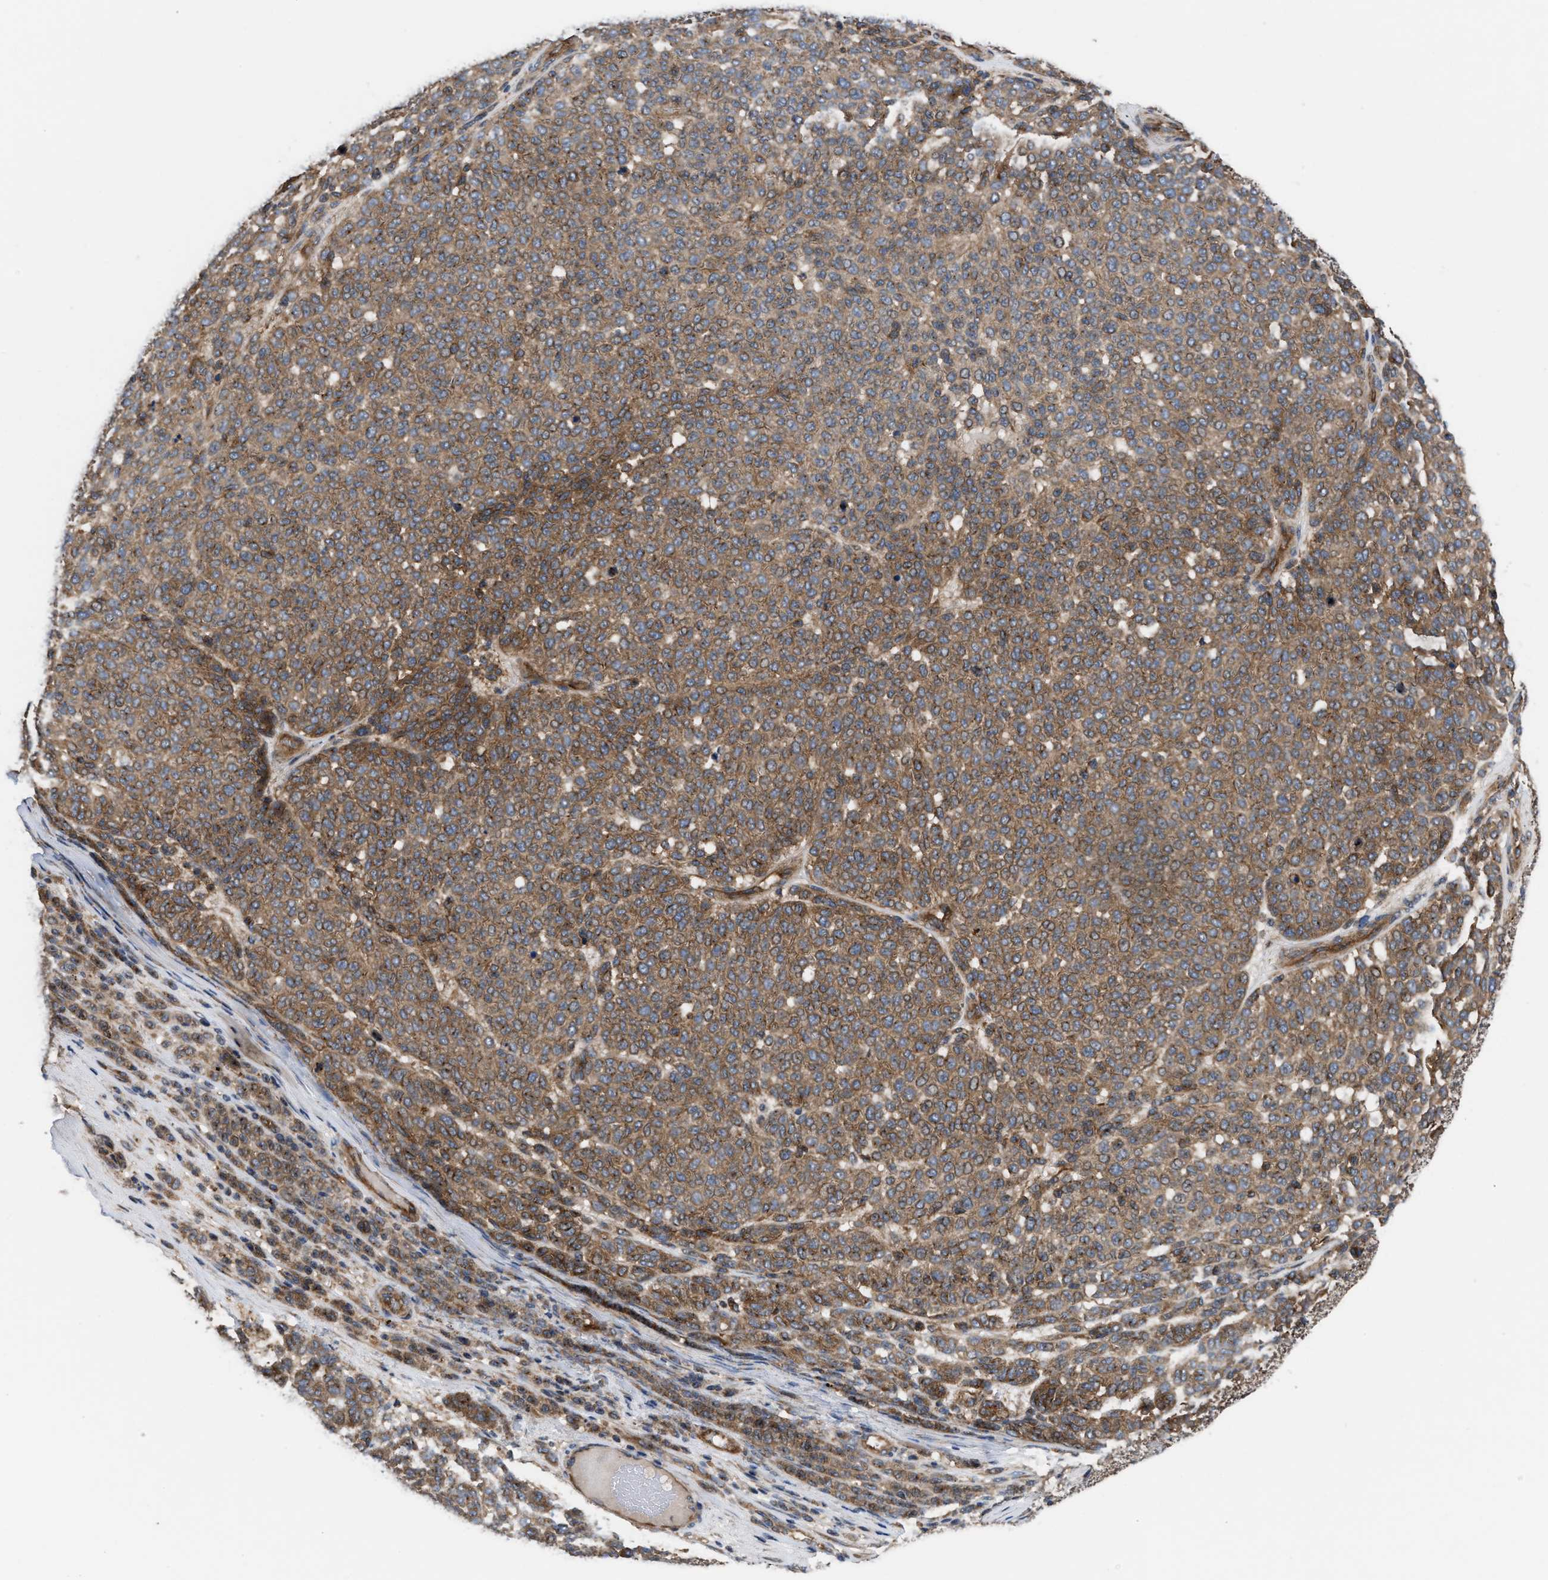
{"staining": {"intensity": "moderate", "quantity": ">75%", "location": "cytoplasmic/membranous"}, "tissue": "melanoma", "cell_type": "Tumor cells", "image_type": "cancer", "snomed": [{"axis": "morphology", "description": "Malignant melanoma, NOS"}, {"axis": "topography", "description": "Skin"}], "caption": "Immunohistochemistry (IHC) histopathology image of neoplastic tissue: human melanoma stained using IHC exhibits medium levels of moderate protein expression localized specifically in the cytoplasmic/membranous of tumor cells, appearing as a cytoplasmic/membranous brown color.", "gene": "LAPTM4B", "patient": {"sex": "male", "age": 59}}